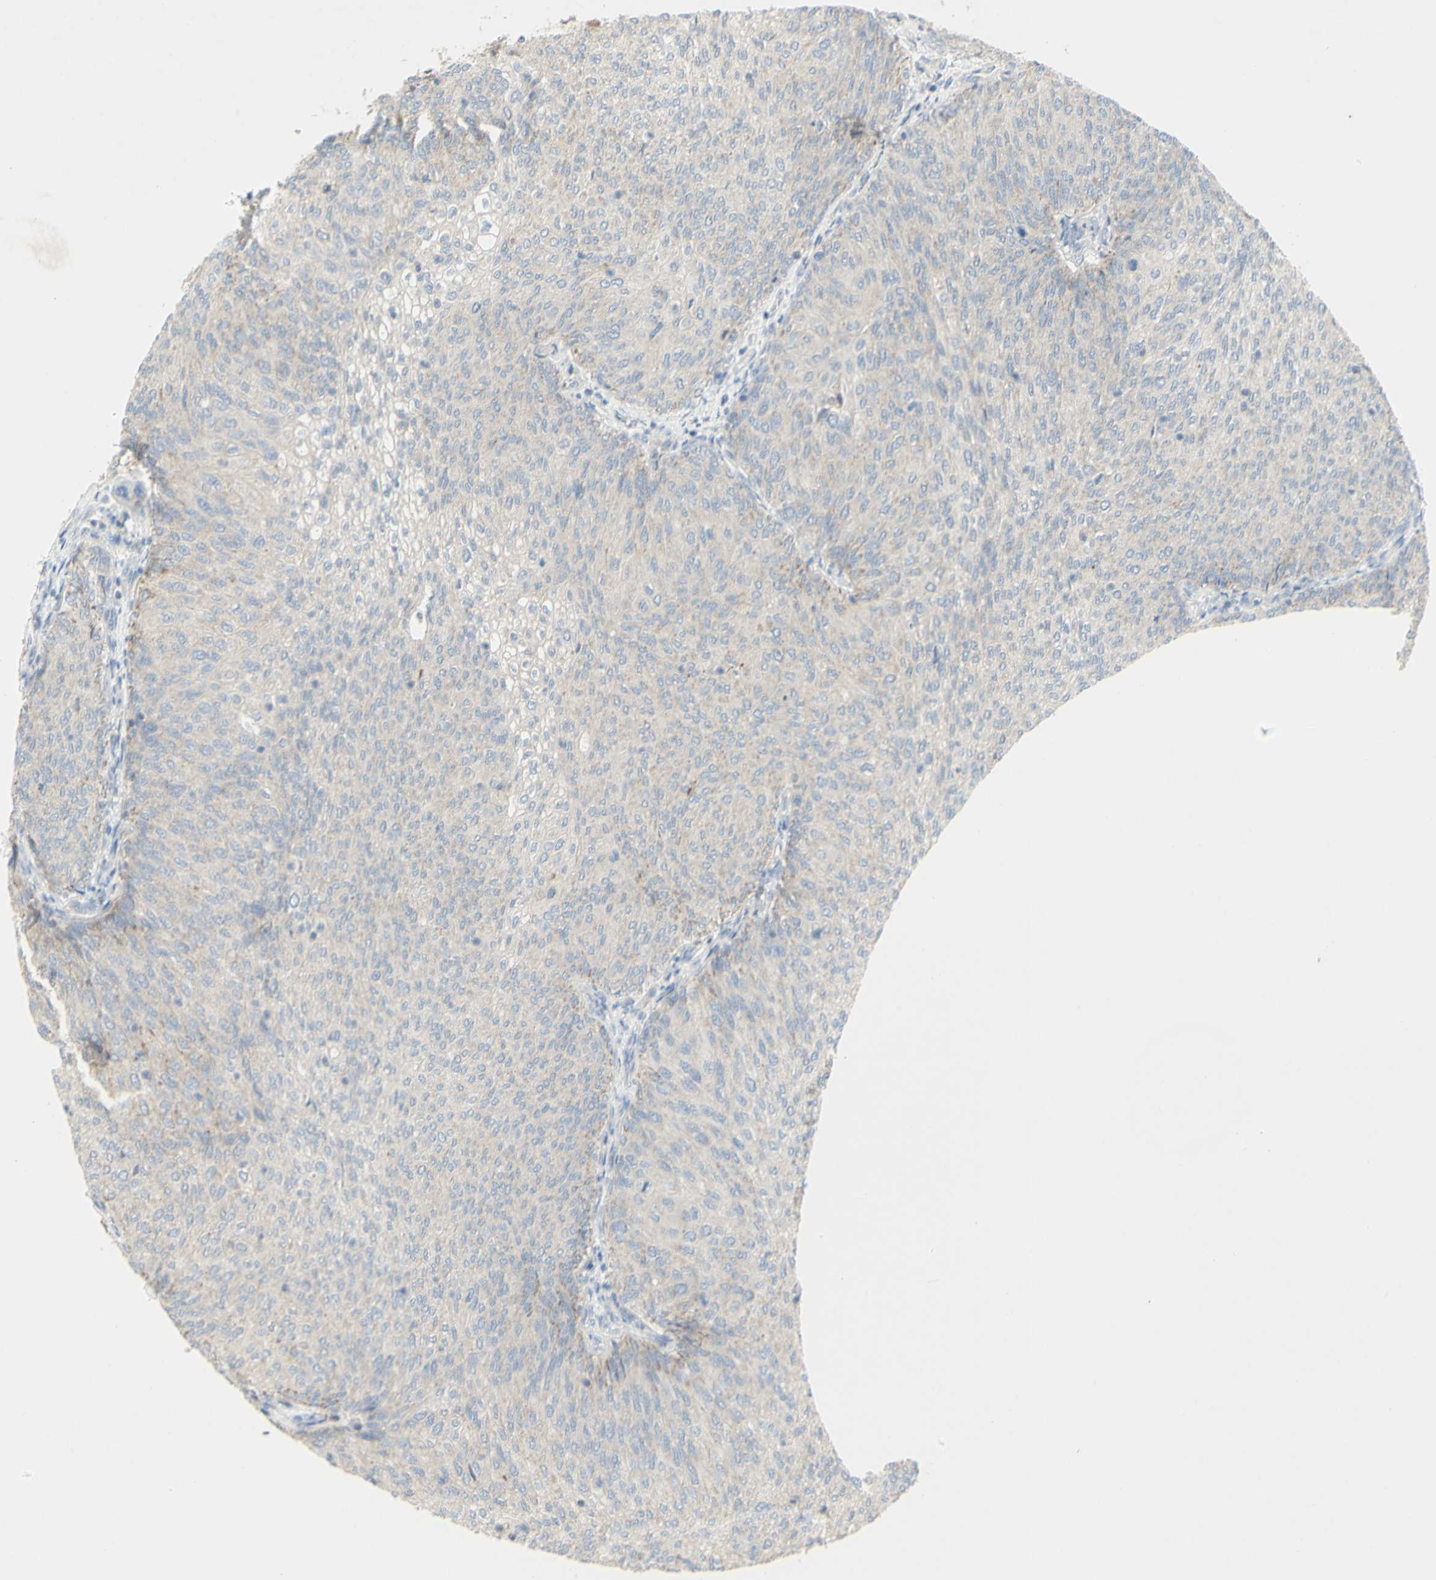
{"staining": {"intensity": "weak", "quantity": "<25%", "location": "cytoplasmic/membranous"}, "tissue": "urothelial cancer", "cell_type": "Tumor cells", "image_type": "cancer", "snomed": [{"axis": "morphology", "description": "Urothelial carcinoma, Low grade"}, {"axis": "topography", "description": "Urinary bladder"}], "caption": "High power microscopy photomicrograph of an IHC micrograph of urothelial carcinoma (low-grade), revealing no significant positivity in tumor cells. The staining was performed using DAB to visualize the protein expression in brown, while the nuclei were stained in blue with hematoxylin (Magnification: 20x).", "gene": "CNTNAP1", "patient": {"sex": "female", "age": 79}}